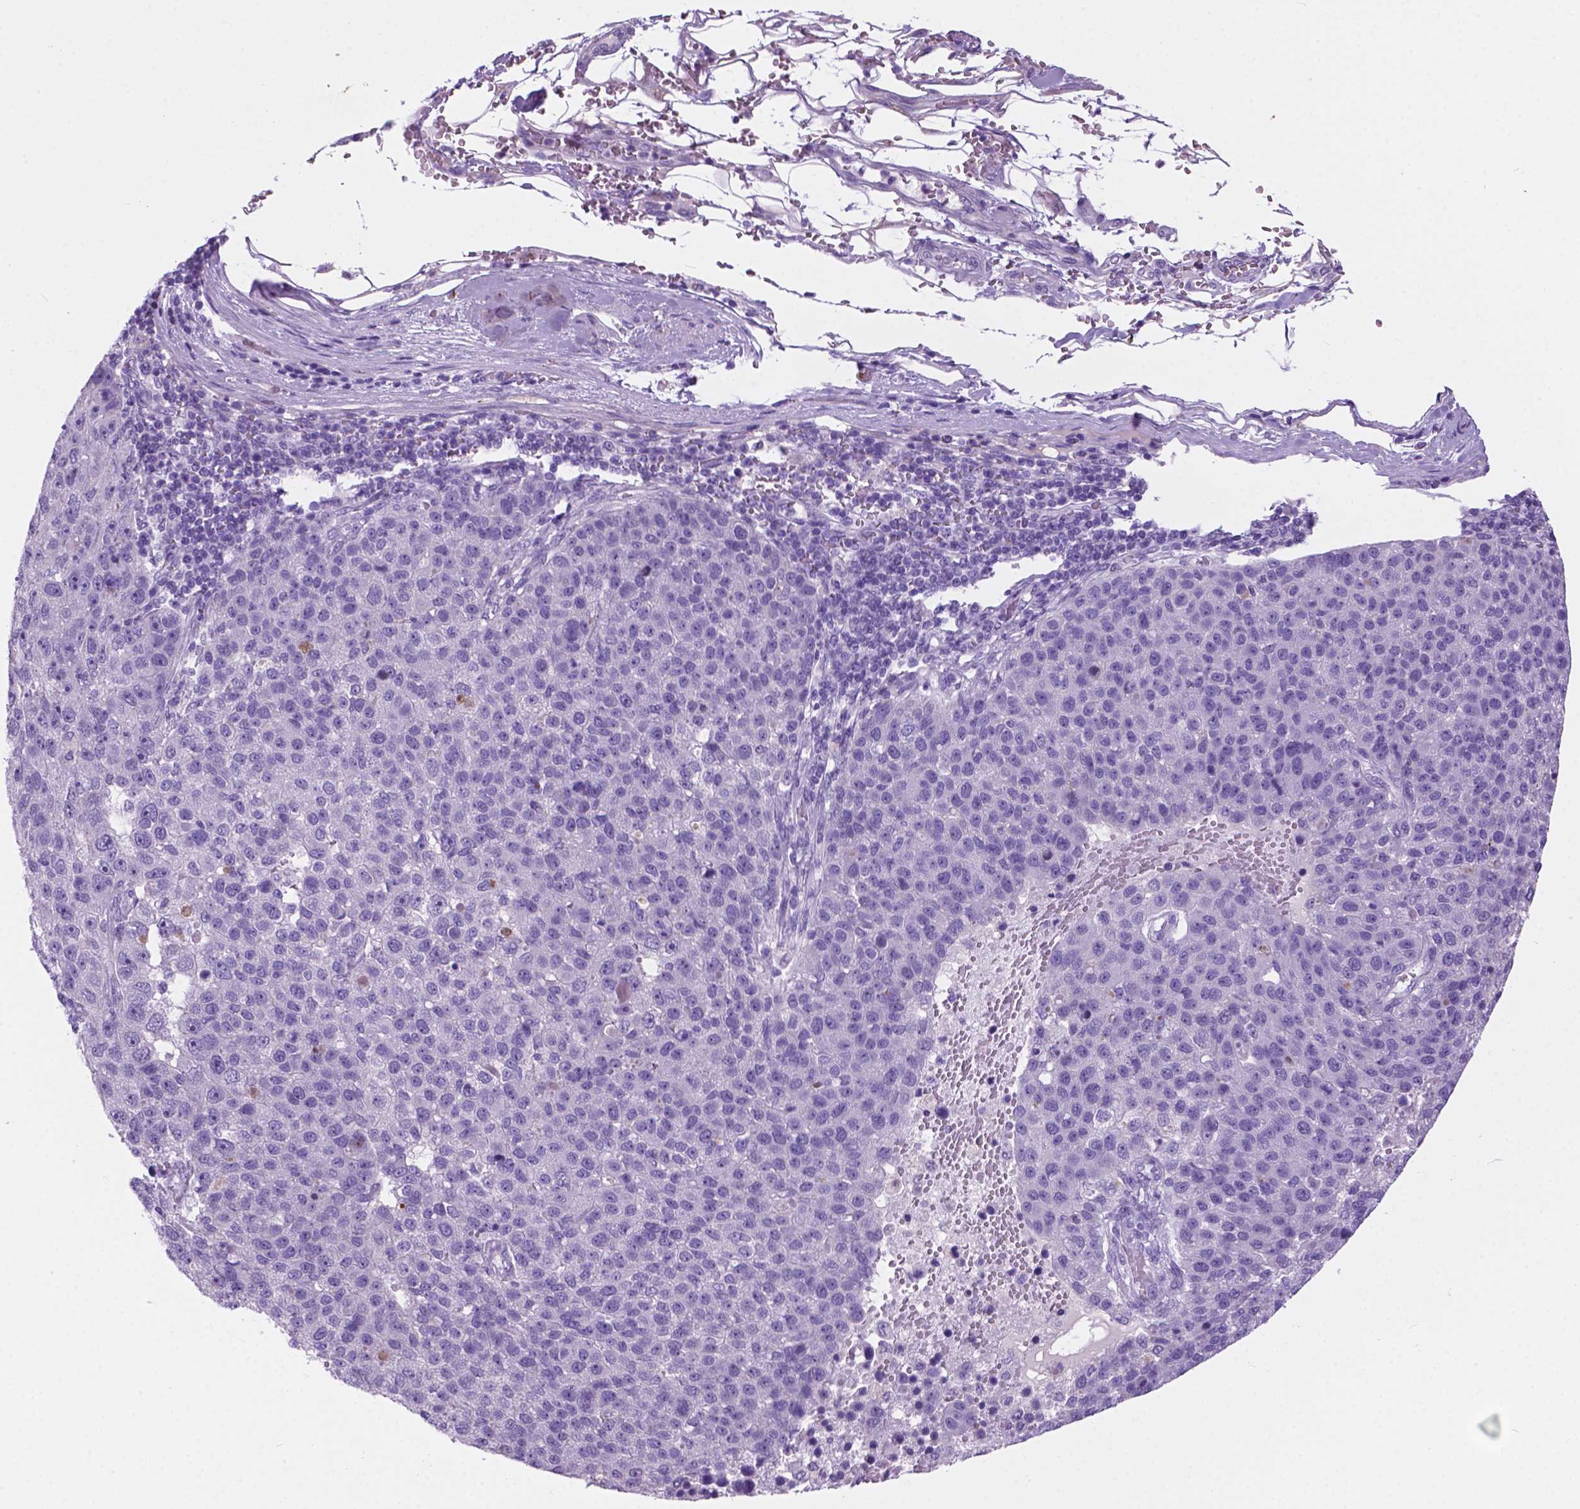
{"staining": {"intensity": "negative", "quantity": "none", "location": "none"}, "tissue": "pancreatic cancer", "cell_type": "Tumor cells", "image_type": "cancer", "snomed": [{"axis": "morphology", "description": "Adenocarcinoma, NOS"}, {"axis": "topography", "description": "Pancreas"}], "caption": "Immunohistochemical staining of pancreatic cancer (adenocarcinoma) reveals no significant staining in tumor cells. (DAB (3,3'-diaminobenzidine) immunohistochemistry (IHC), high magnification).", "gene": "ARMS2", "patient": {"sex": "female", "age": 61}}